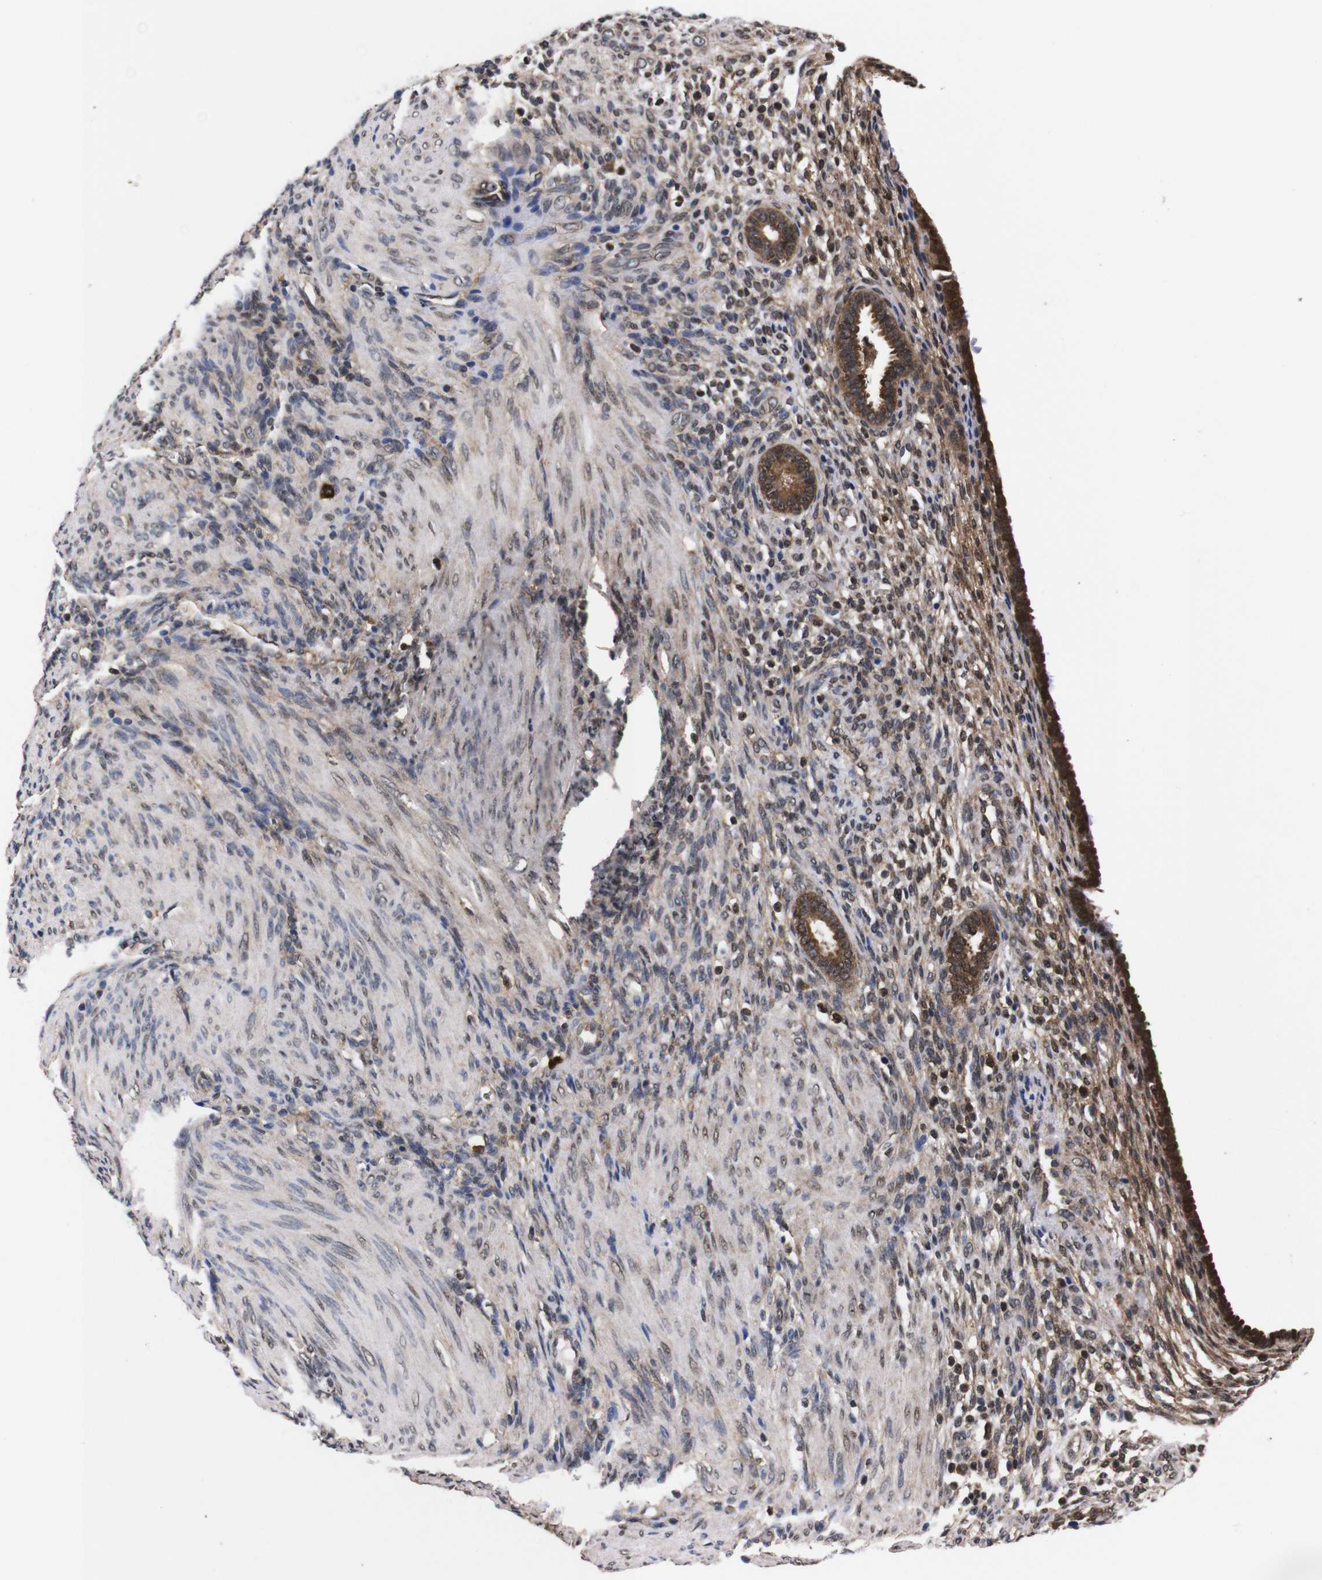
{"staining": {"intensity": "moderate", "quantity": "<25%", "location": "nuclear"}, "tissue": "endometrium", "cell_type": "Cells in endometrial stroma", "image_type": "normal", "snomed": [{"axis": "morphology", "description": "Normal tissue, NOS"}, {"axis": "topography", "description": "Endometrium"}], "caption": "Brown immunohistochemical staining in unremarkable endometrium exhibits moderate nuclear staining in approximately <25% of cells in endometrial stroma.", "gene": "UBQLN2", "patient": {"sex": "female", "age": 72}}